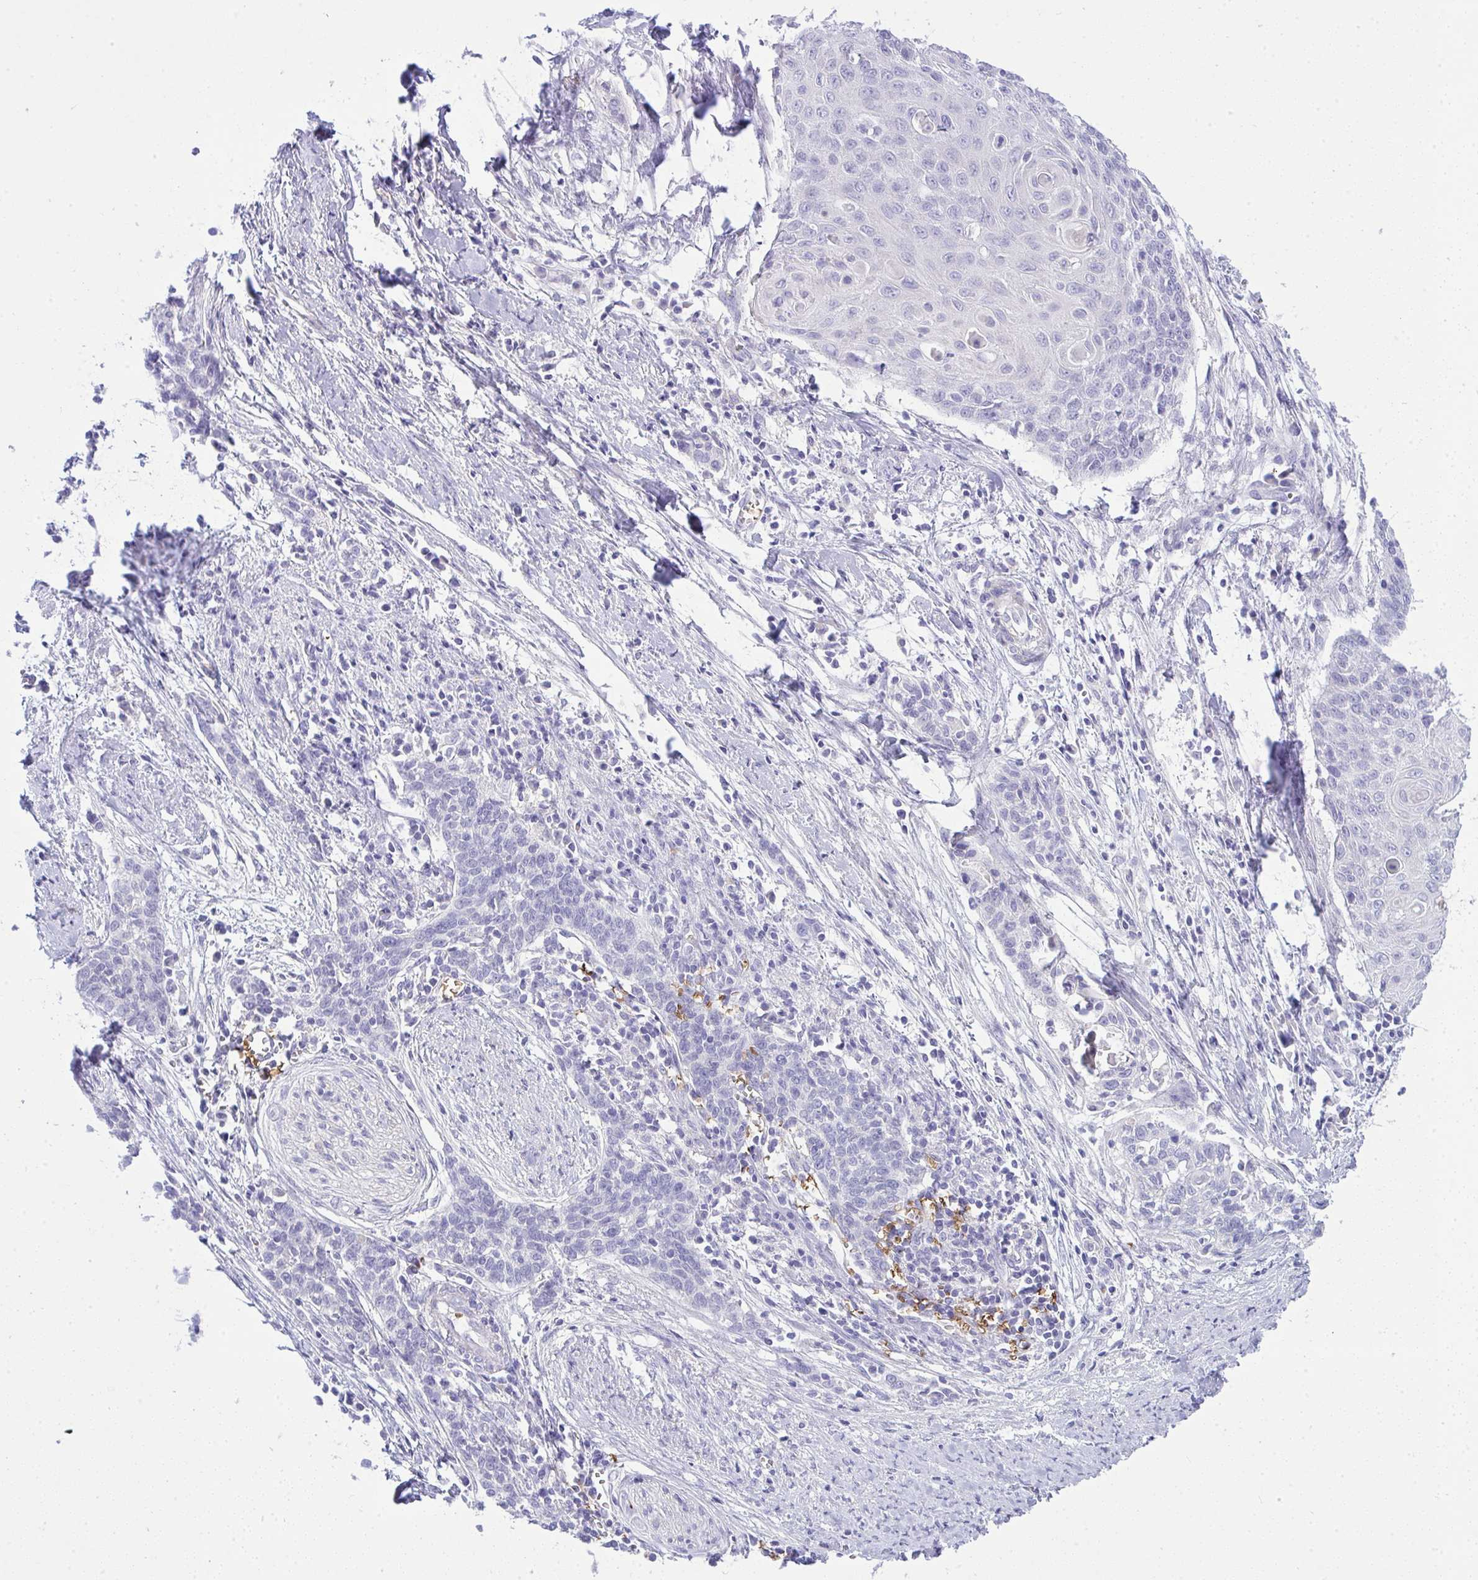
{"staining": {"intensity": "negative", "quantity": "none", "location": "none"}, "tissue": "cervical cancer", "cell_type": "Tumor cells", "image_type": "cancer", "snomed": [{"axis": "morphology", "description": "Squamous cell carcinoma, NOS"}, {"axis": "topography", "description": "Cervix"}], "caption": "Squamous cell carcinoma (cervical) was stained to show a protein in brown. There is no significant staining in tumor cells.", "gene": "SPTB", "patient": {"sex": "female", "age": 39}}